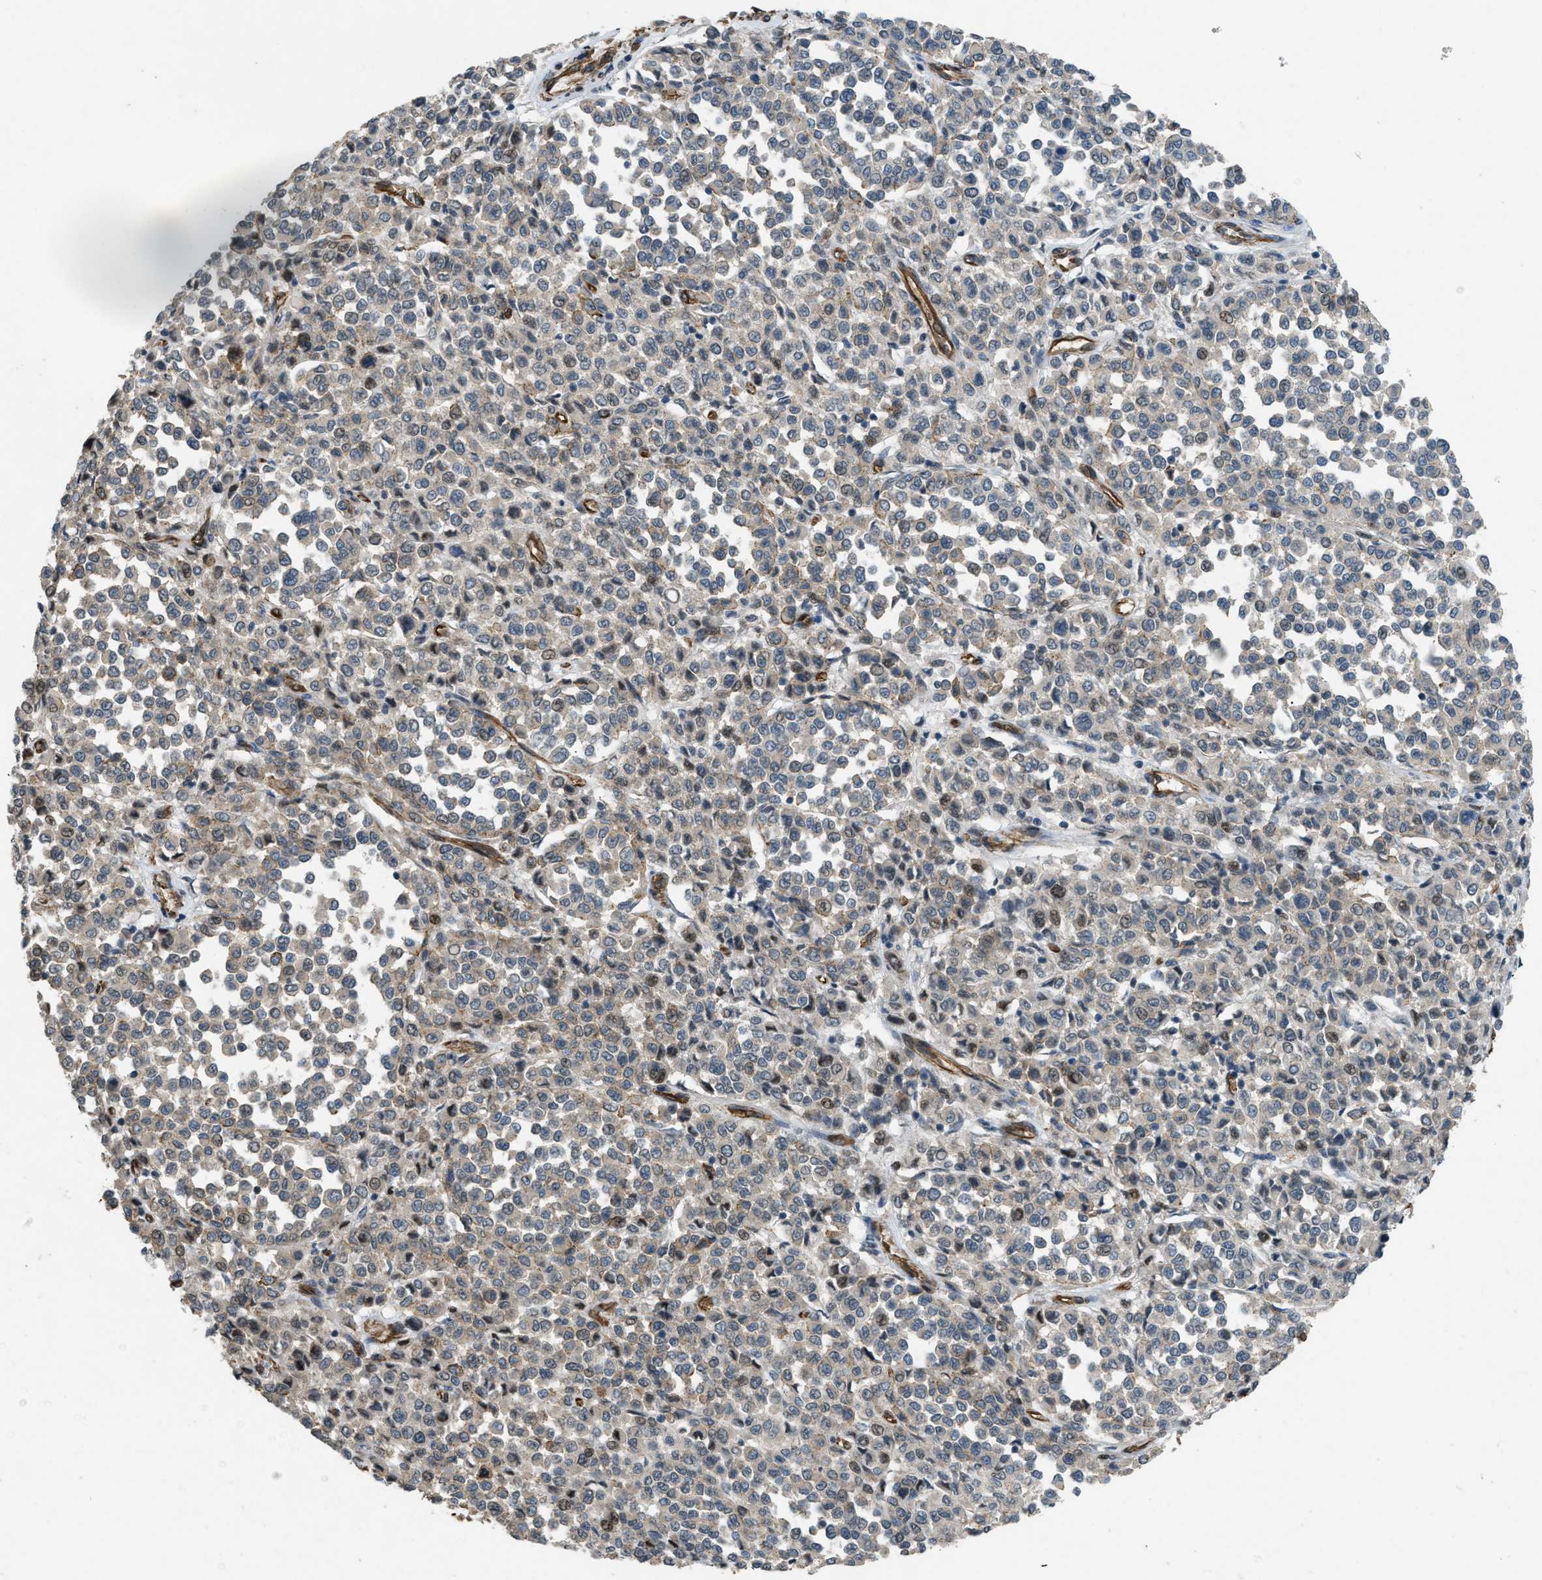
{"staining": {"intensity": "weak", "quantity": "<25%", "location": "cytoplasmic/membranous"}, "tissue": "melanoma", "cell_type": "Tumor cells", "image_type": "cancer", "snomed": [{"axis": "morphology", "description": "Malignant melanoma, Metastatic site"}, {"axis": "topography", "description": "Pancreas"}], "caption": "Immunohistochemistry (IHC) image of neoplastic tissue: human melanoma stained with DAB displays no significant protein positivity in tumor cells. (Stains: DAB (3,3'-diaminobenzidine) IHC with hematoxylin counter stain, Microscopy: brightfield microscopy at high magnification).", "gene": "NMB", "patient": {"sex": "female", "age": 30}}